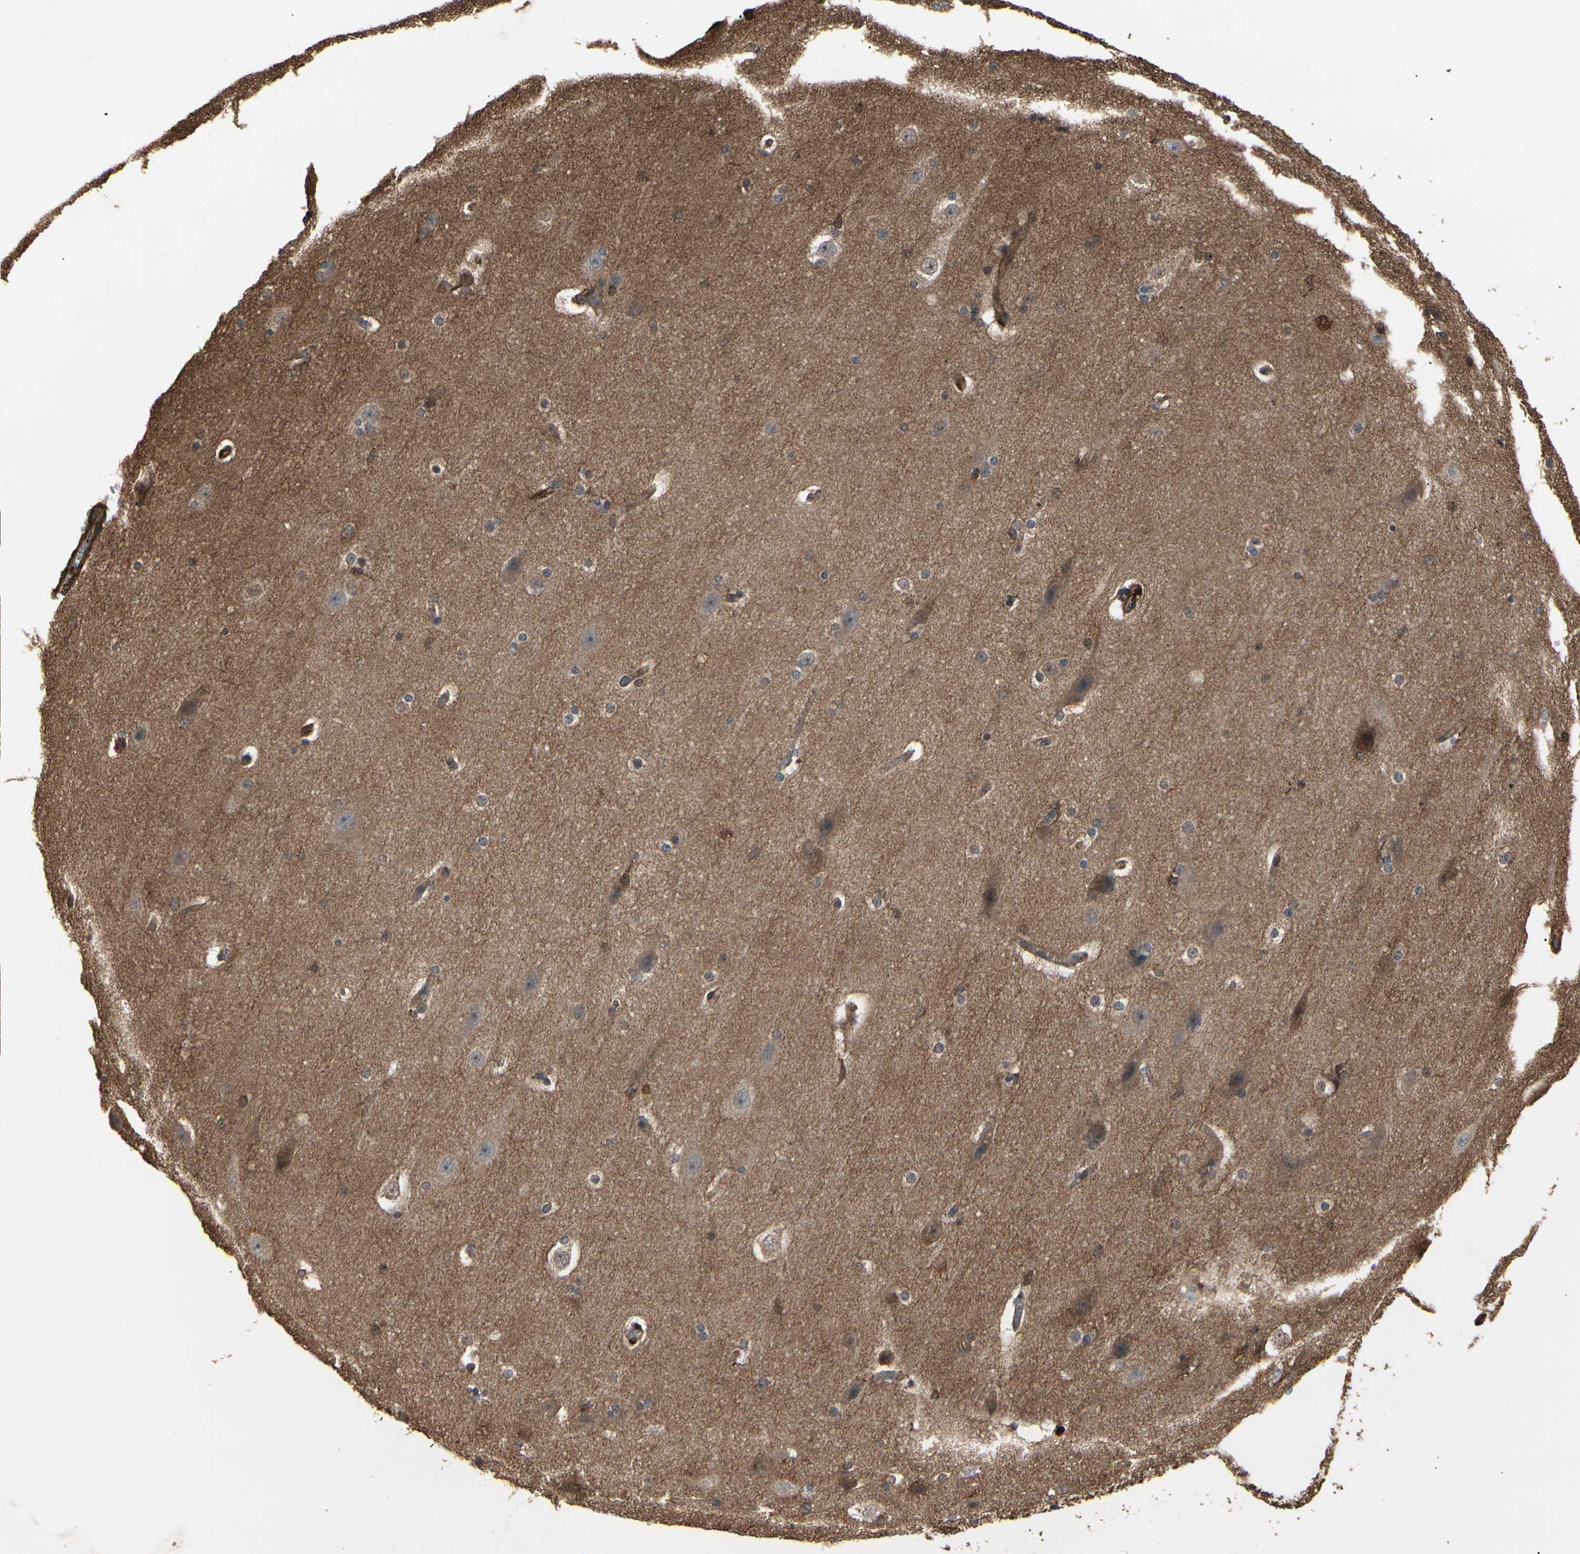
{"staining": {"intensity": "weak", "quantity": ">75%", "location": "cytoplasmic/membranous"}, "tissue": "cerebral cortex", "cell_type": "Endothelial cells", "image_type": "normal", "snomed": [{"axis": "morphology", "description": "Normal tissue, NOS"}, {"axis": "topography", "description": "Cerebral cortex"}, {"axis": "topography", "description": "Hippocampus"}], "caption": "The immunohistochemical stain shows weak cytoplasmic/membranous staining in endothelial cells of unremarkable cerebral cortex. (IHC, brightfield microscopy, high magnification).", "gene": "MAPK13", "patient": {"sex": "female", "age": 19}}